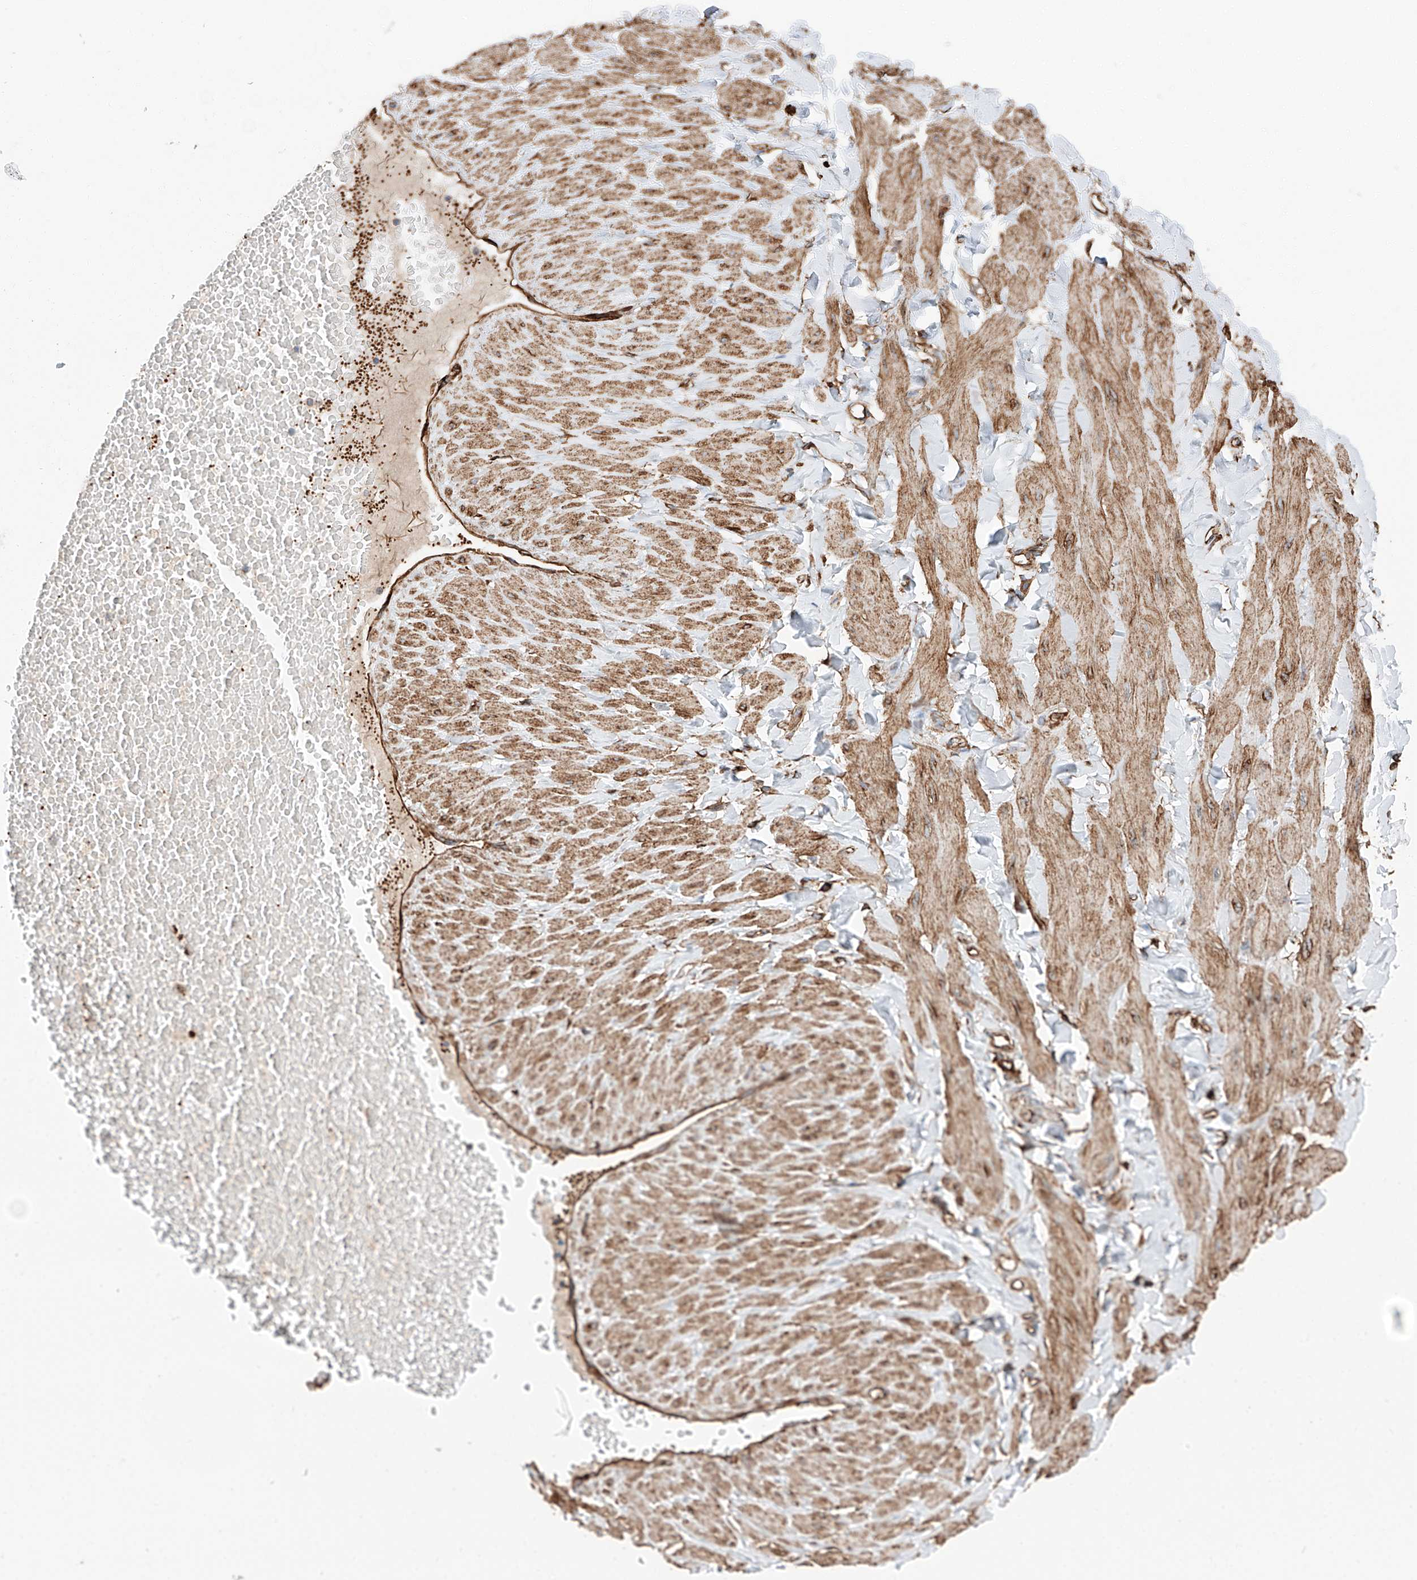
{"staining": {"intensity": "moderate", "quantity": ">75%", "location": "cytoplasmic/membranous"}, "tissue": "adipose tissue", "cell_type": "Adipocytes", "image_type": "normal", "snomed": [{"axis": "morphology", "description": "Normal tissue, NOS"}, {"axis": "topography", "description": "Adipose tissue"}, {"axis": "topography", "description": "Vascular tissue"}, {"axis": "topography", "description": "Peripheral nerve tissue"}], "caption": "High-magnification brightfield microscopy of unremarkable adipose tissue stained with DAB (3,3'-diaminobenzidine) (brown) and counterstained with hematoxylin (blue). adipocytes exhibit moderate cytoplasmic/membranous expression is present in approximately>75% of cells.", "gene": "ZNF804A", "patient": {"sex": "male", "age": 25}}